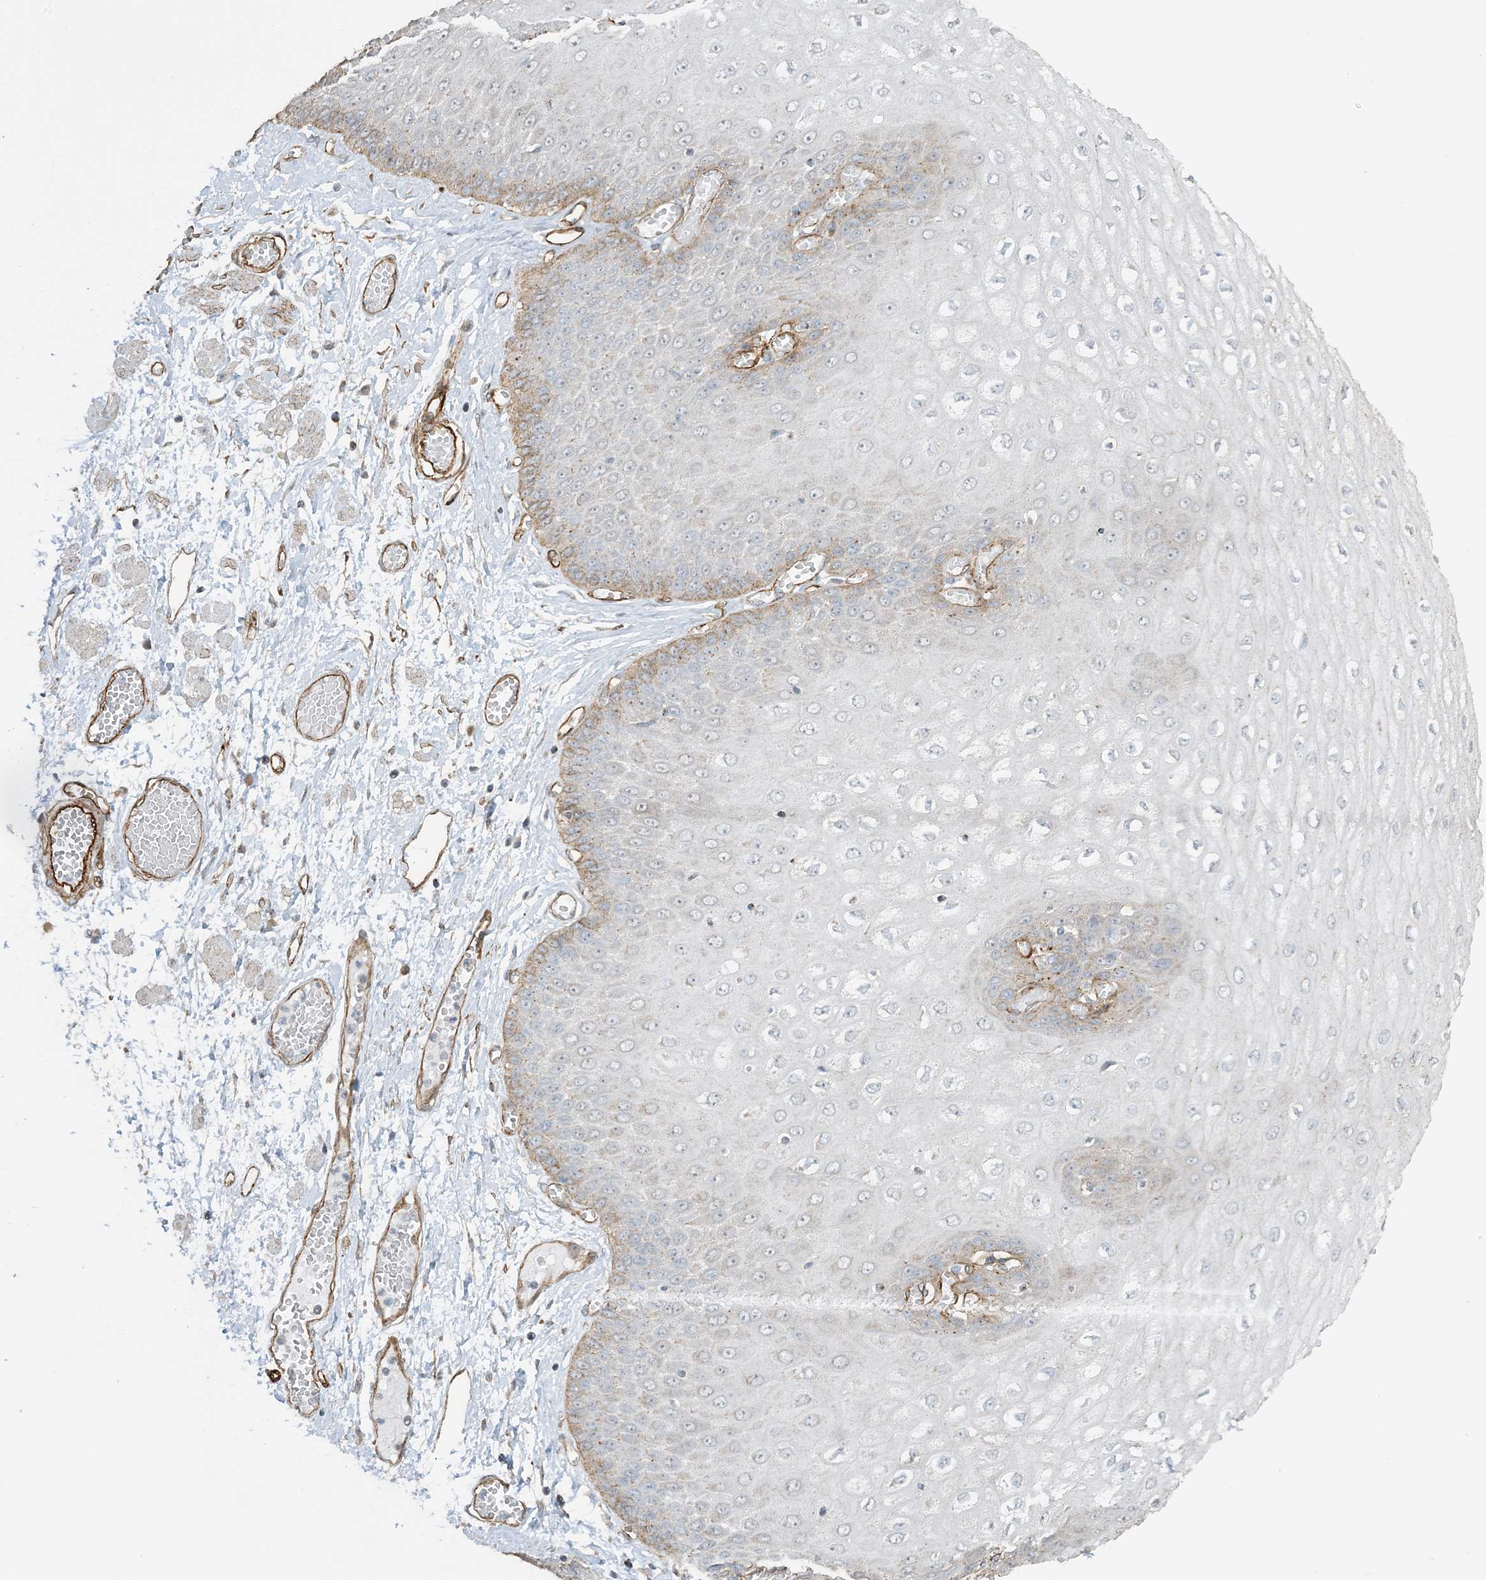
{"staining": {"intensity": "moderate", "quantity": "<25%", "location": "cytoplasmic/membranous"}, "tissue": "esophagus", "cell_type": "Squamous epithelial cells", "image_type": "normal", "snomed": [{"axis": "morphology", "description": "Normal tissue, NOS"}, {"axis": "topography", "description": "Esophagus"}], "caption": "IHC photomicrograph of benign esophagus: human esophagus stained using immunohistochemistry reveals low levels of moderate protein expression localized specifically in the cytoplasmic/membranous of squamous epithelial cells, appearing as a cytoplasmic/membranous brown color.", "gene": "AGA", "patient": {"sex": "male", "age": 60}}